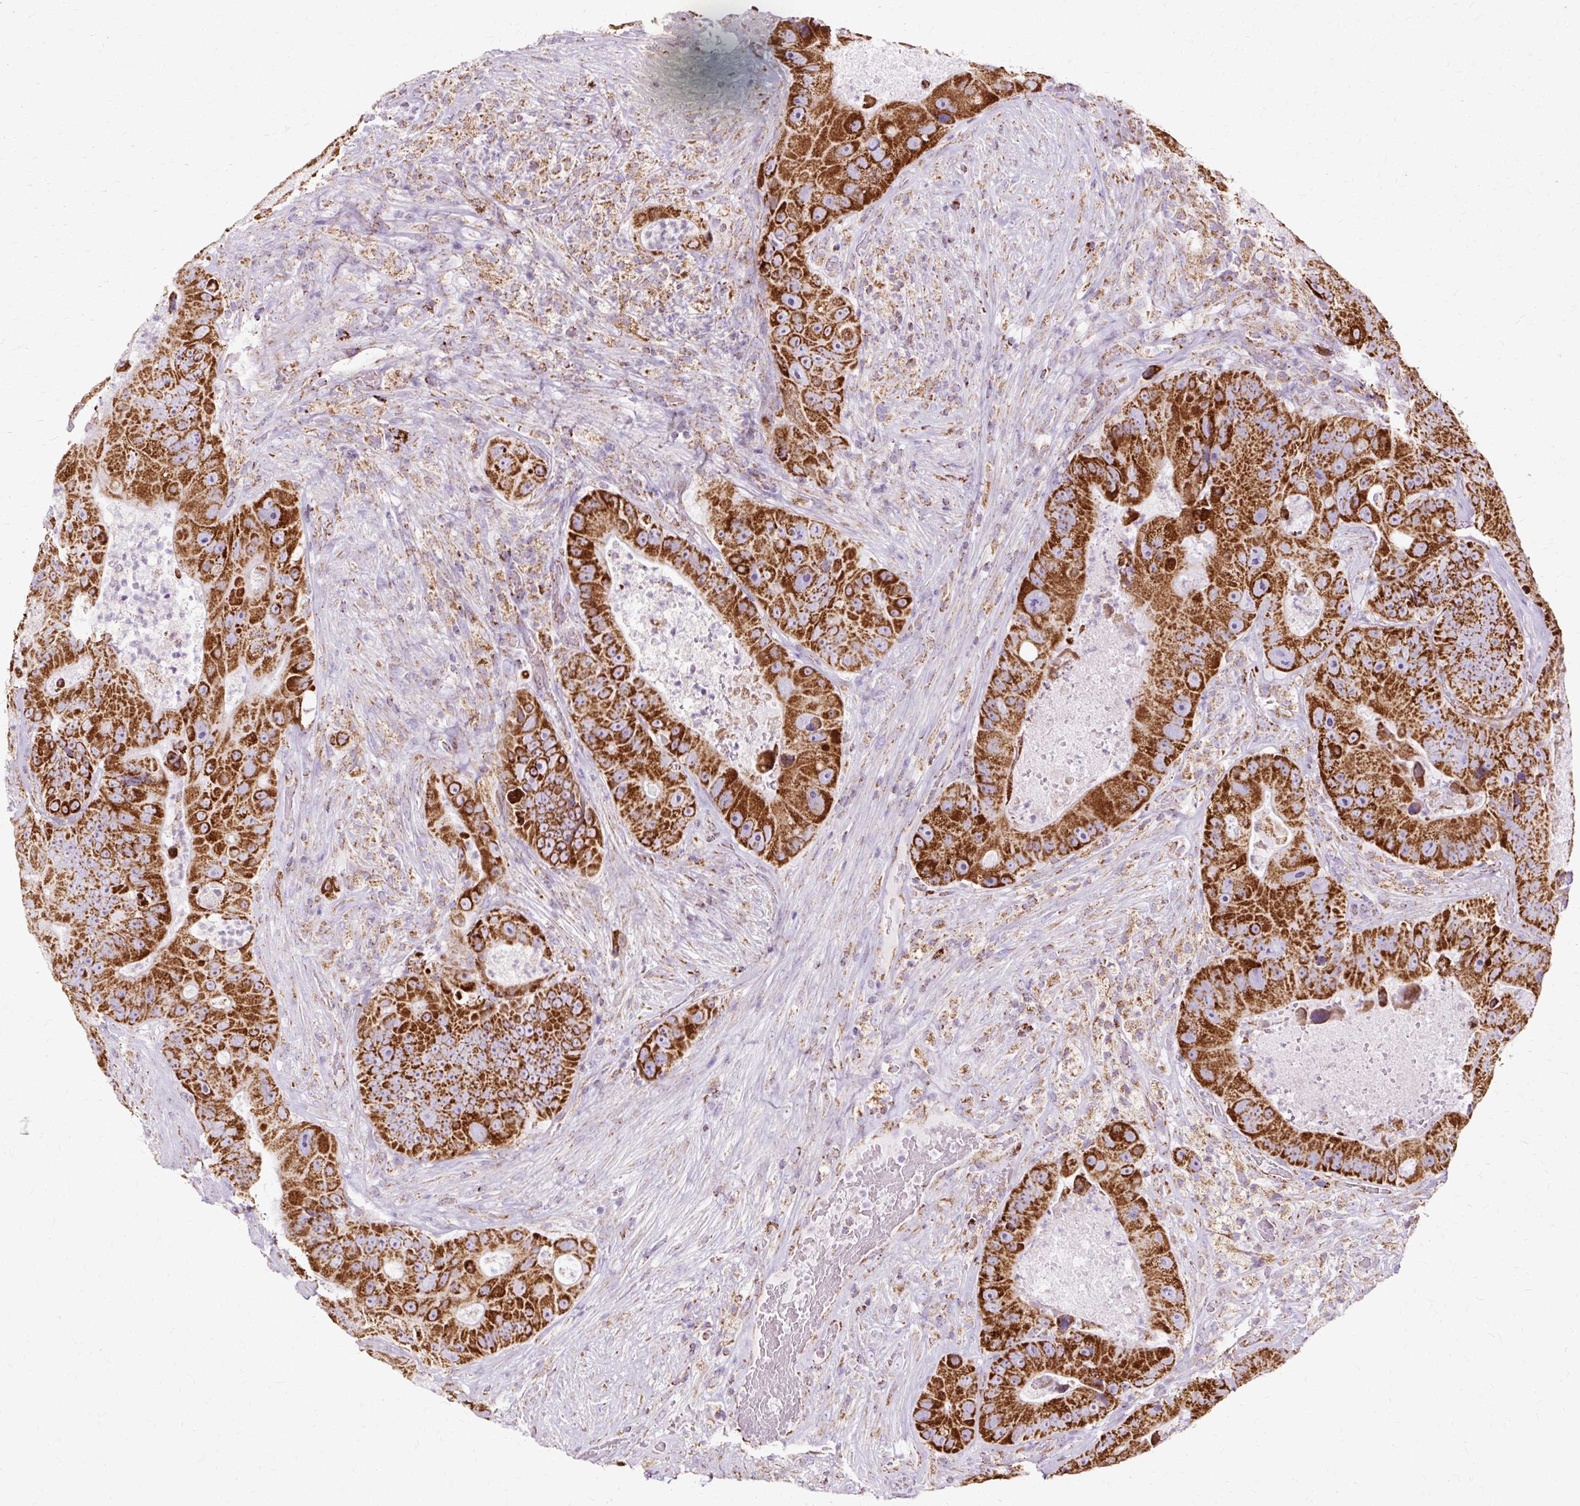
{"staining": {"intensity": "strong", "quantity": ">75%", "location": "cytoplasmic/membranous"}, "tissue": "colorectal cancer", "cell_type": "Tumor cells", "image_type": "cancer", "snomed": [{"axis": "morphology", "description": "Adenocarcinoma, NOS"}, {"axis": "topography", "description": "Colon"}], "caption": "Immunohistochemistry of human colorectal cancer (adenocarcinoma) displays high levels of strong cytoplasmic/membranous staining in about >75% of tumor cells. (brown staining indicates protein expression, while blue staining denotes nuclei).", "gene": "DLAT", "patient": {"sex": "female", "age": 86}}